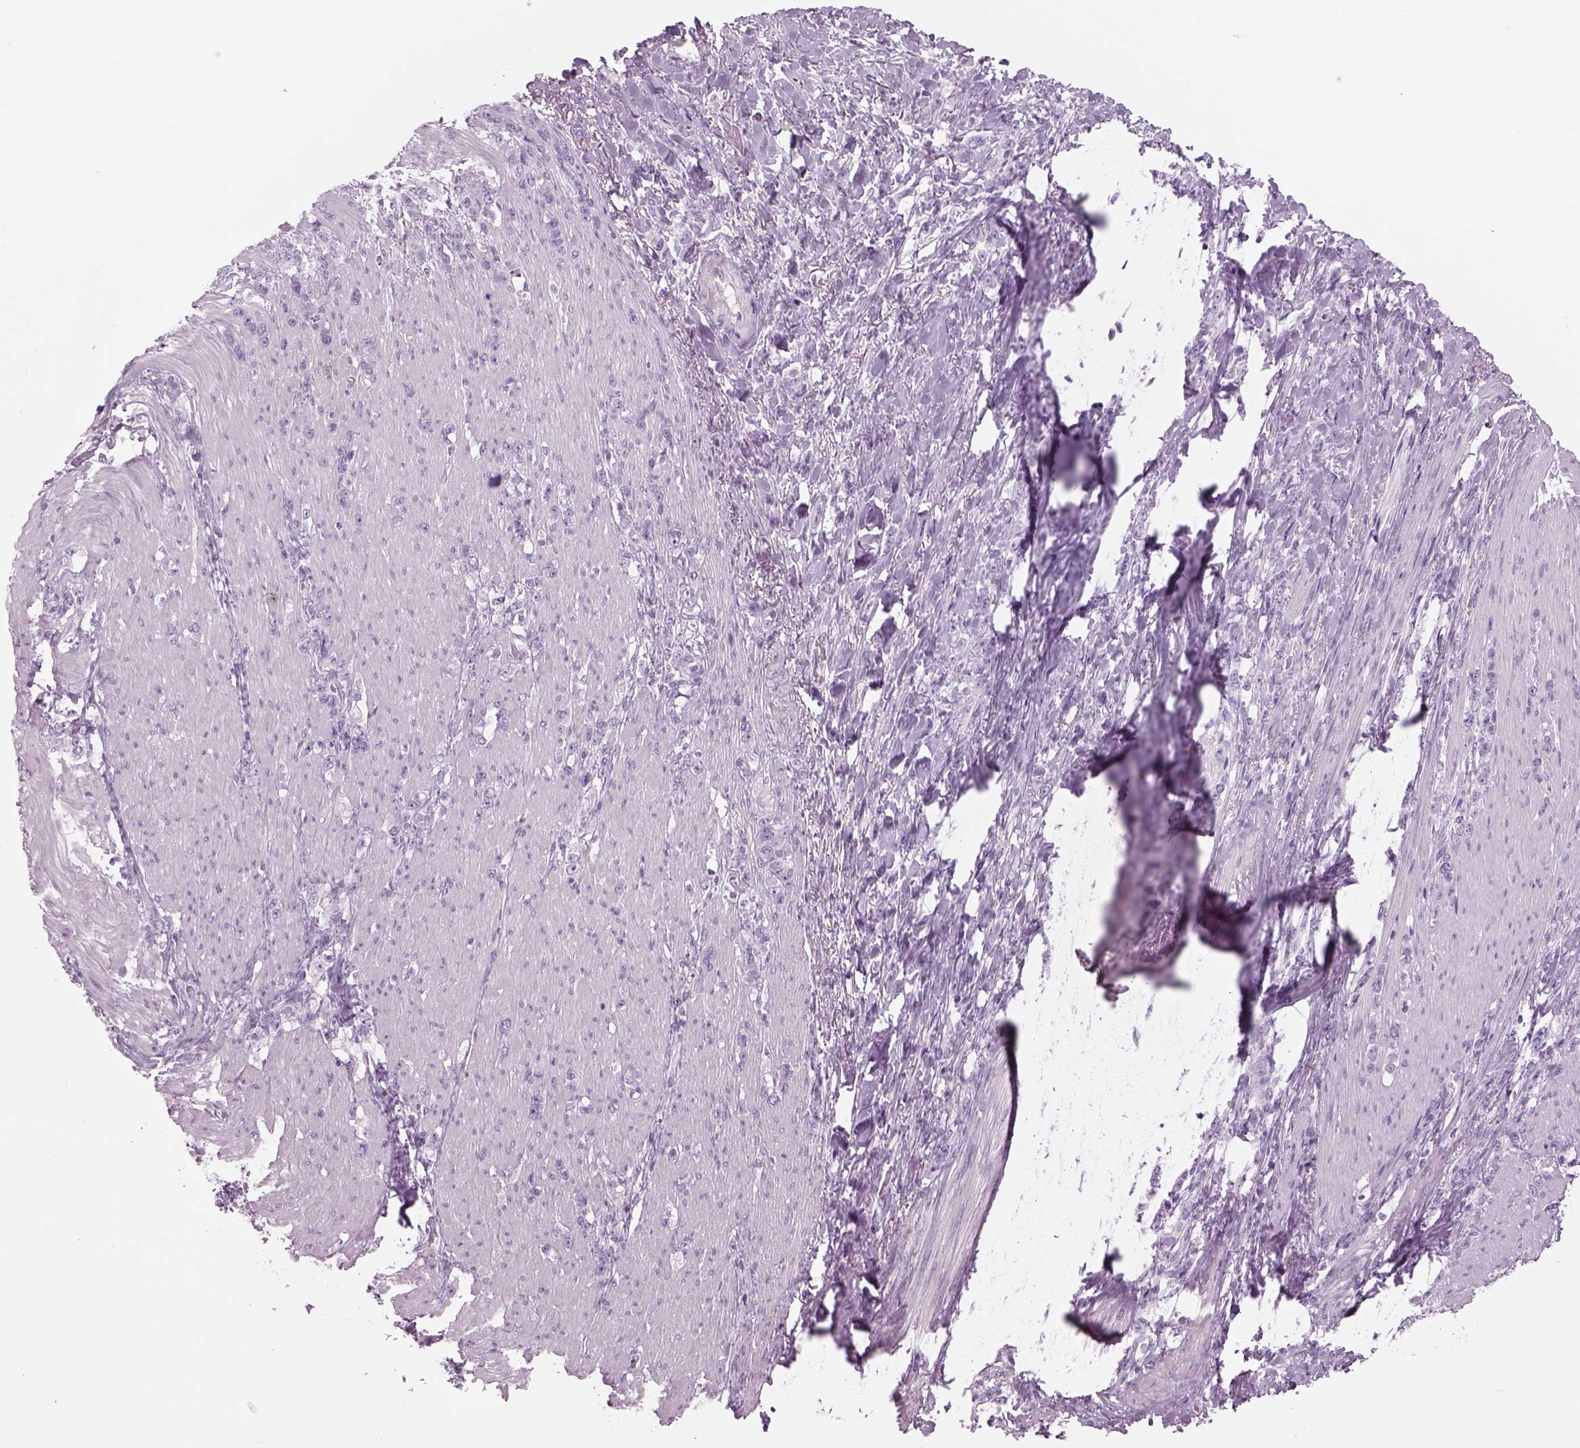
{"staining": {"intensity": "negative", "quantity": "none", "location": "none"}, "tissue": "stomach cancer", "cell_type": "Tumor cells", "image_type": "cancer", "snomed": [{"axis": "morphology", "description": "Adenocarcinoma, NOS"}, {"axis": "topography", "description": "Stomach, lower"}], "caption": "Immunohistochemistry (IHC) of adenocarcinoma (stomach) demonstrates no expression in tumor cells. The staining was performed using DAB to visualize the protein expression in brown, while the nuclei were stained in blue with hematoxylin (Magnification: 20x).", "gene": "GAS2L2", "patient": {"sex": "male", "age": 88}}